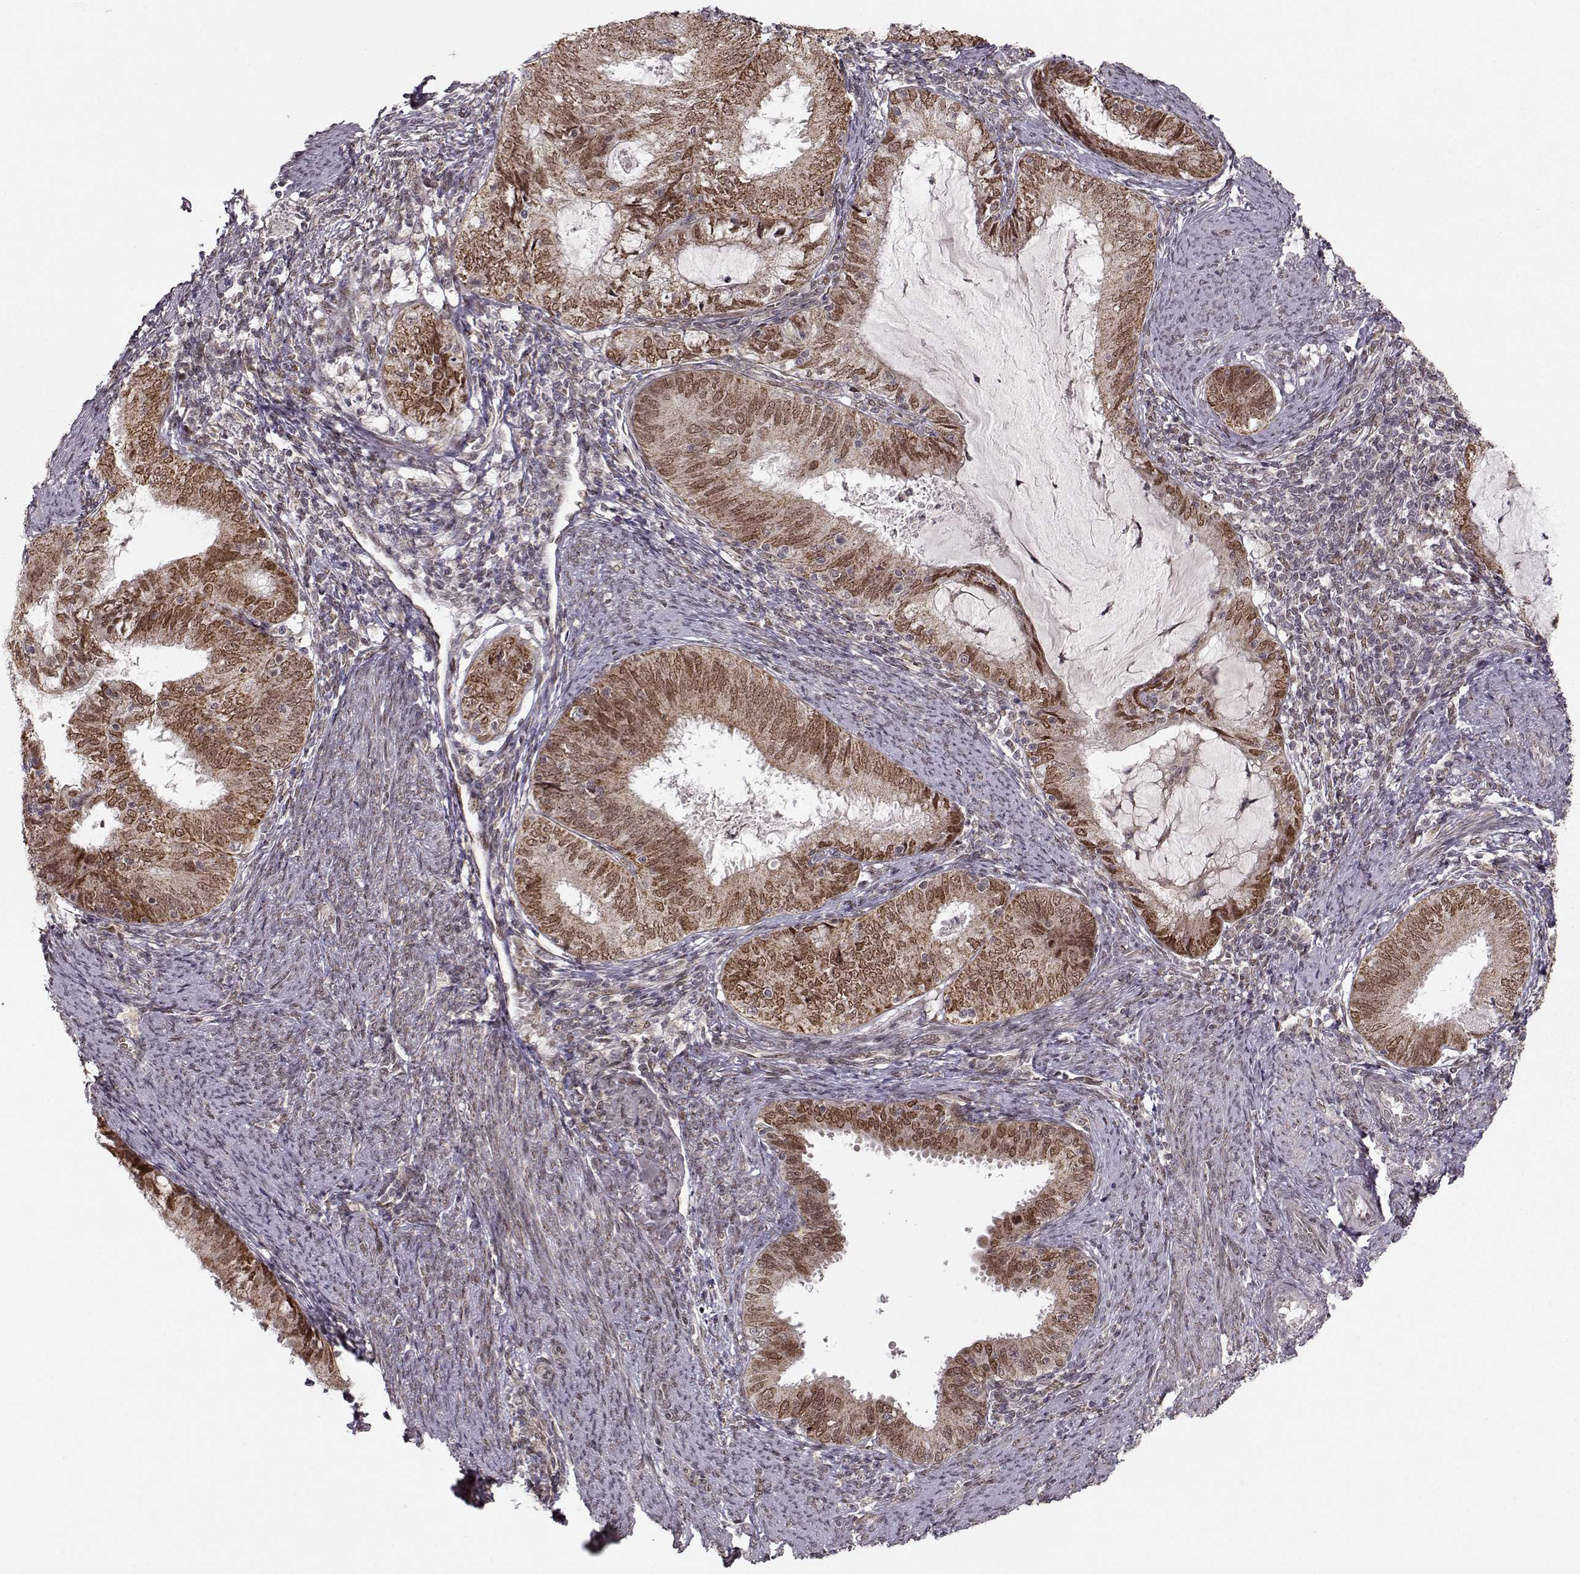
{"staining": {"intensity": "moderate", "quantity": ">75%", "location": "cytoplasmic/membranous,nuclear"}, "tissue": "endometrial cancer", "cell_type": "Tumor cells", "image_type": "cancer", "snomed": [{"axis": "morphology", "description": "Adenocarcinoma, NOS"}, {"axis": "topography", "description": "Endometrium"}], "caption": "Endometrial cancer (adenocarcinoma) tissue shows moderate cytoplasmic/membranous and nuclear positivity in about >75% of tumor cells", "gene": "RAI1", "patient": {"sex": "female", "age": 57}}